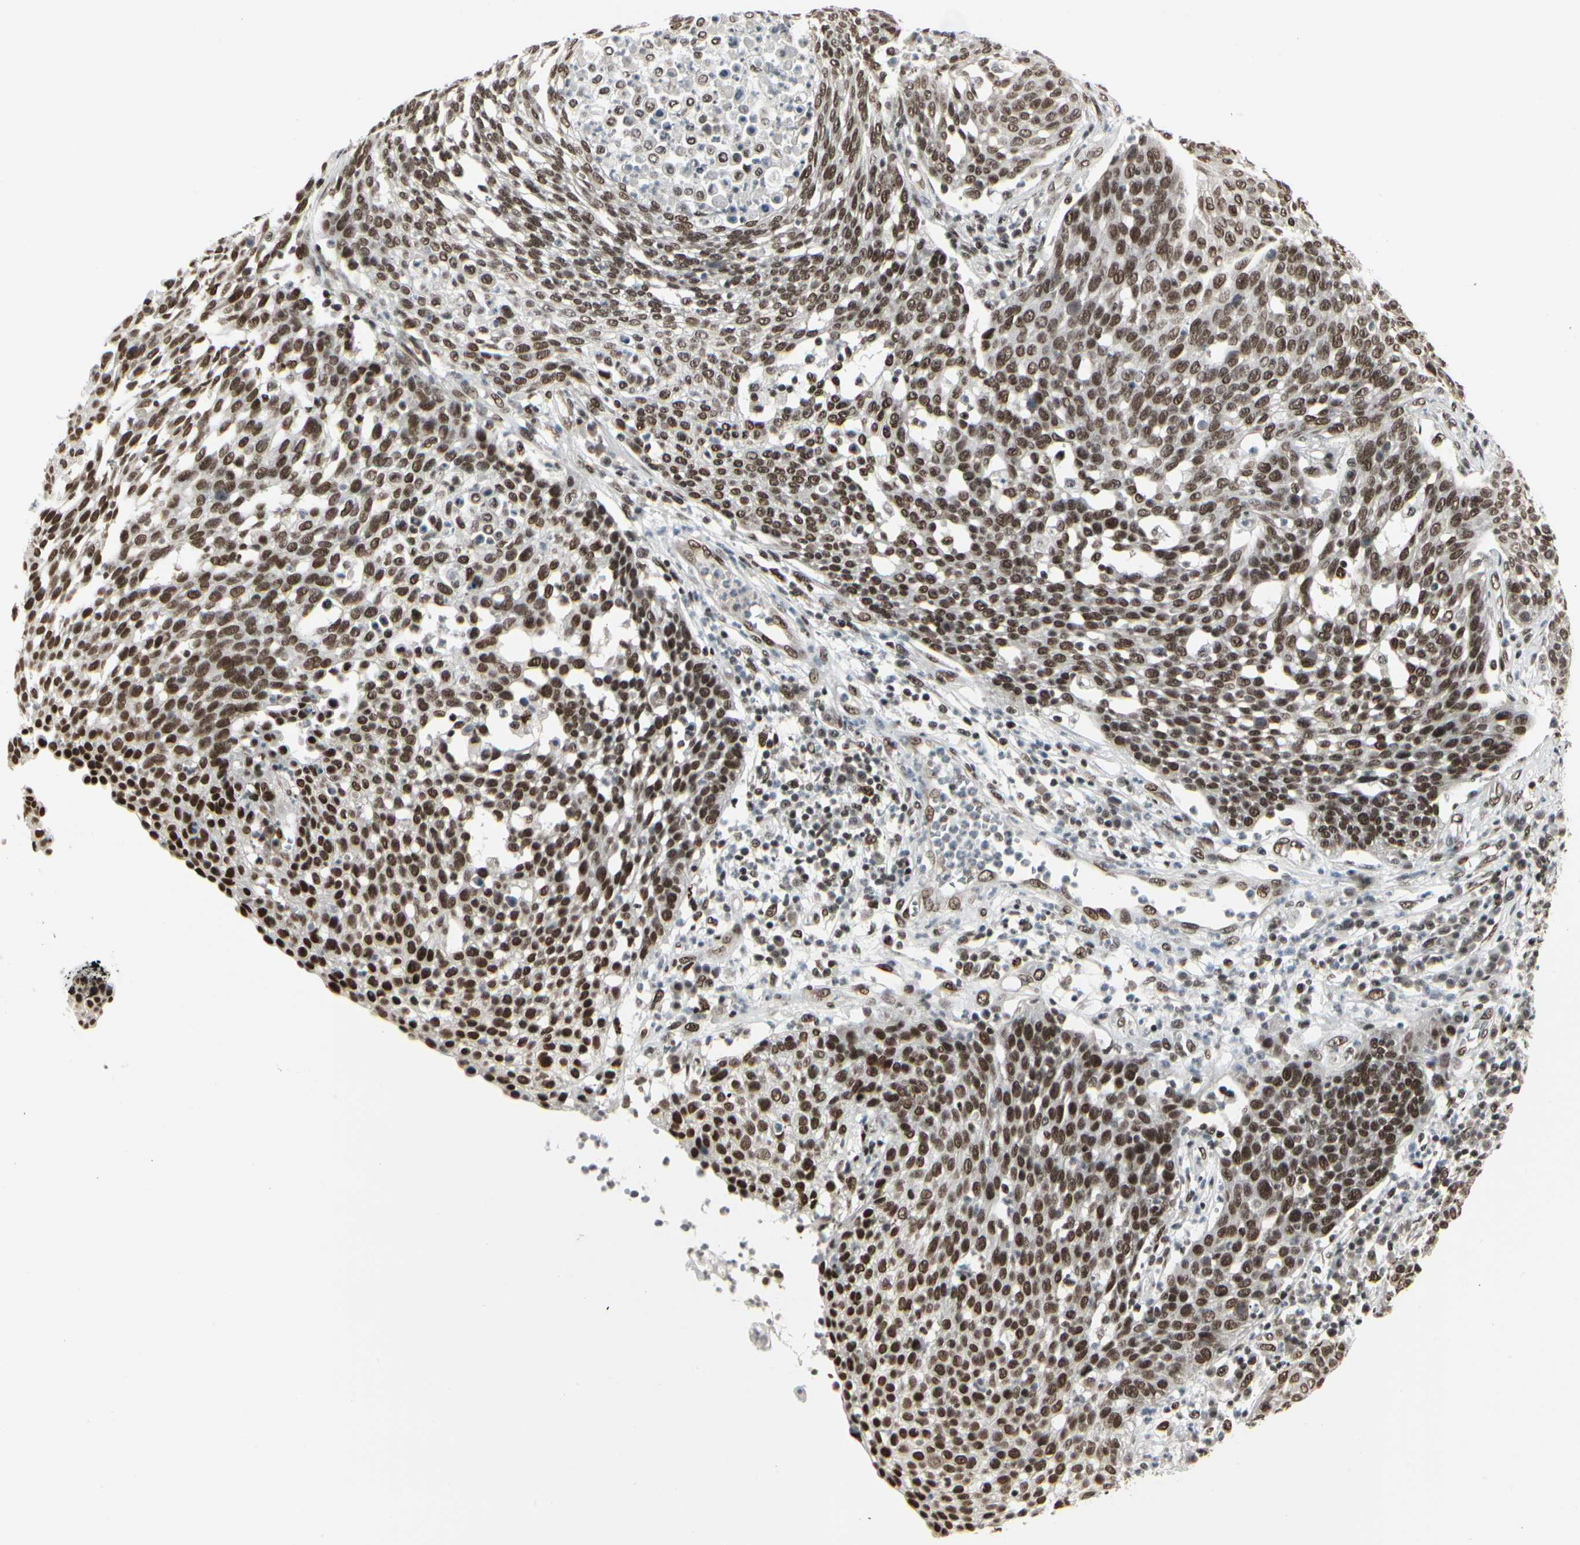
{"staining": {"intensity": "strong", "quantity": ">75%", "location": "nuclear"}, "tissue": "cervical cancer", "cell_type": "Tumor cells", "image_type": "cancer", "snomed": [{"axis": "morphology", "description": "Squamous cell carcinoma, NOS"}, {"axis": "topography", "description": "Cervix"}], "caption": "A histopathology image of human cervical cancer stained for a protein displays strong nuclear brown staining in tumor cells. The staining is performed using DAB (3,3'-diaminobenzidine) brown chromogen to label protein expression. The nuclei are counter-stained blue using hematoxylin.", "gene": "HMG20A", "patient": {"sex": "female", "age": 34}}